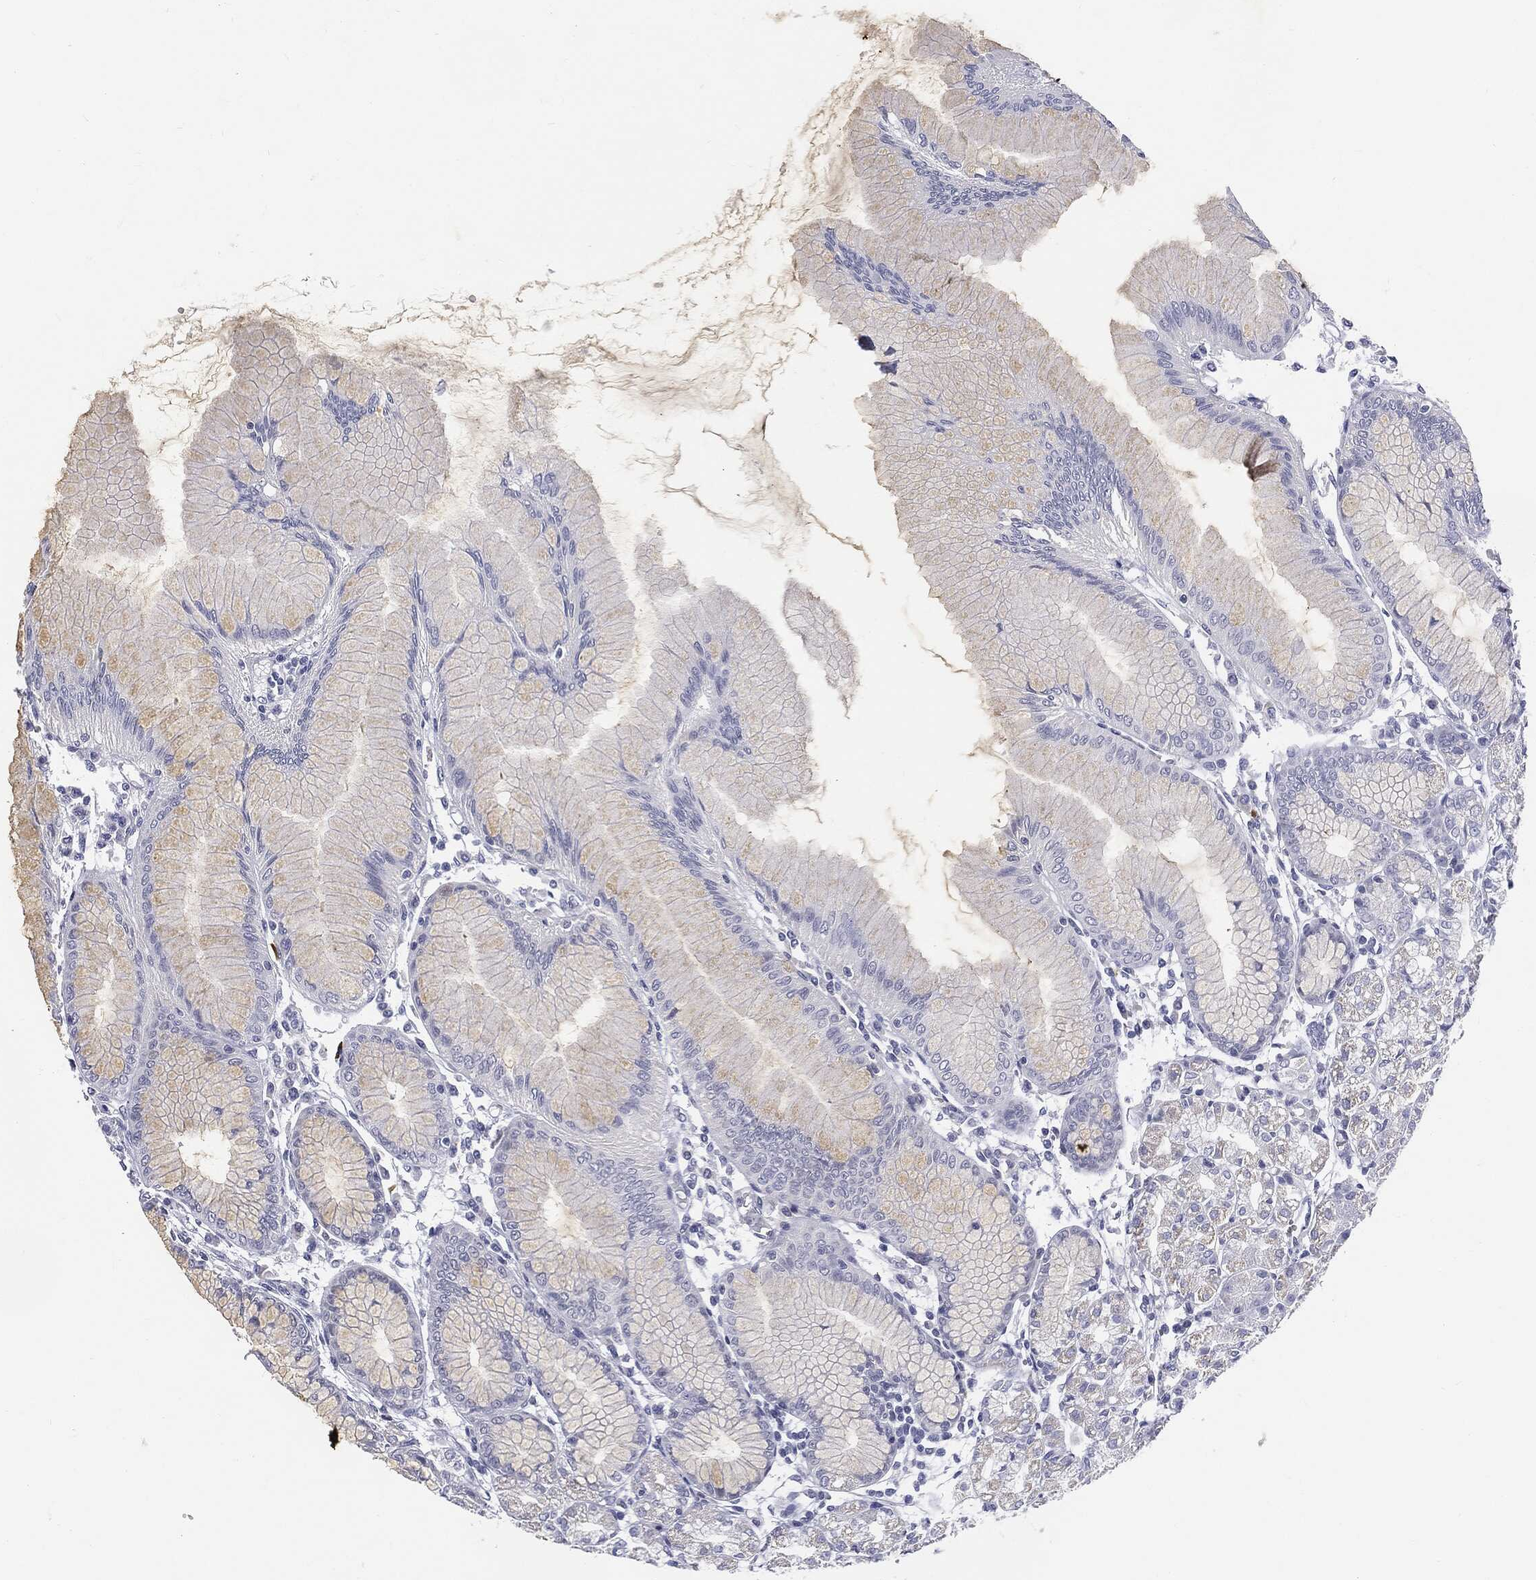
{"staining": {"intensity": "moderate", "quantity": "<25%", "location": "cytoplasmic/membranous"}, "tissue": "stomach", "cell_type": "Glandular cells", "image_type": "normal", "snomed": [{"axis": "morphology", "description": "Normal tissue, NOS"}, {"axis": "topography", "description": "Stomach"}], "caption": "DAB immunohistochemical staining of normal stomach reveals moderate cytoplasmic/membranous protein positivity in approximately <25% of glandular cells. The staining was performed using DAB, with brown indicating positive protein expression. Nuclei are stained blue with hematoxylin.", "gene": "MLLT10", "patient": {"sex": "female", "age": 57}}